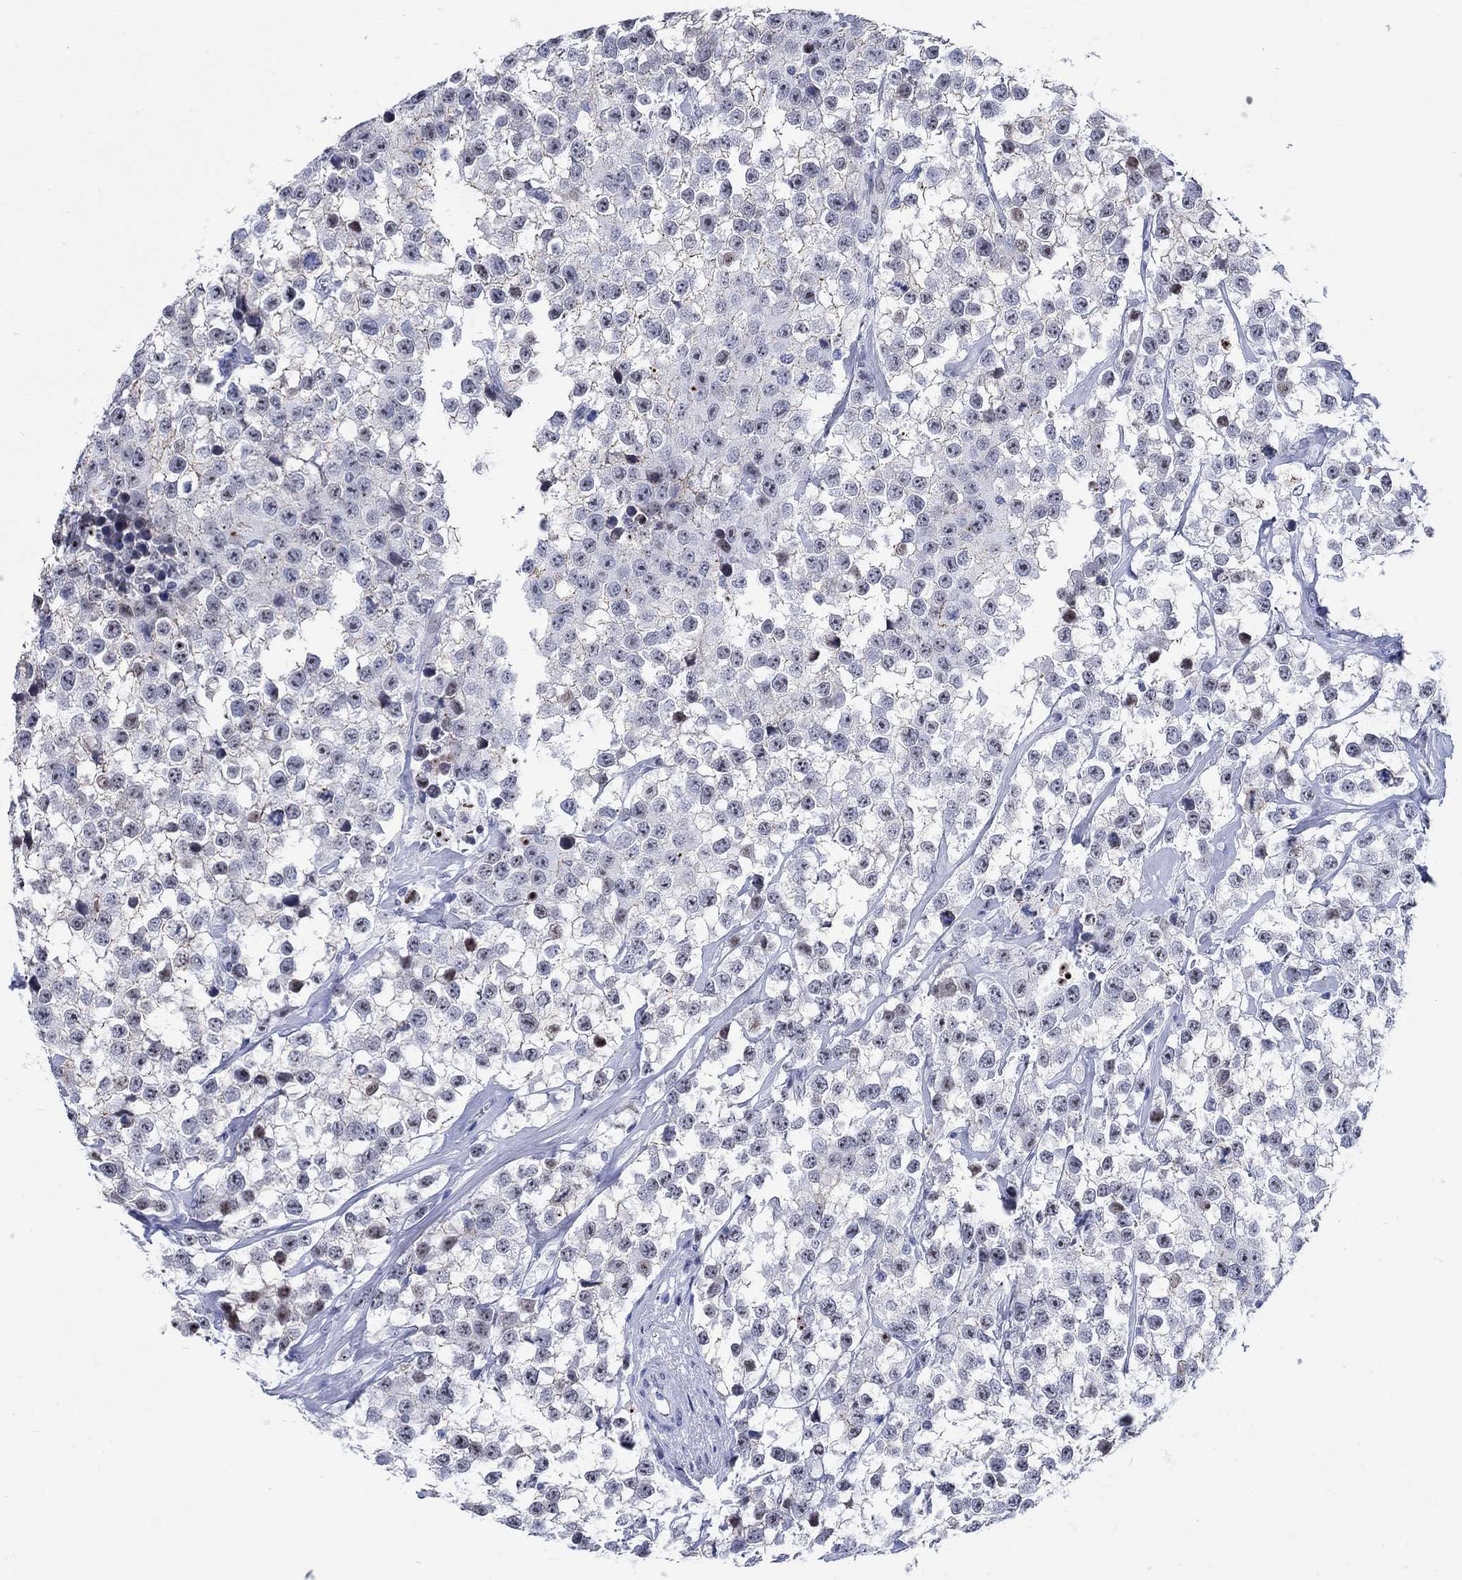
{"staining": {"intensity": "strong", "quantity": "<25%", "location": "nuclear"}, "tissue": "testis cancer", "cell_type": "Tumor cells", "image_type": "cancer", "snomed": [{"axis": "morphology", "description": "Seminoma, NOS"}, {"axis": "topography", "description": "Testis"}], "caption": "Tumor cells exhibit strong nuclear staining in about <25% of cells in testis seminoma.", "gene": "ZNF446", "patient": {"sex": "male", "age": 59}}